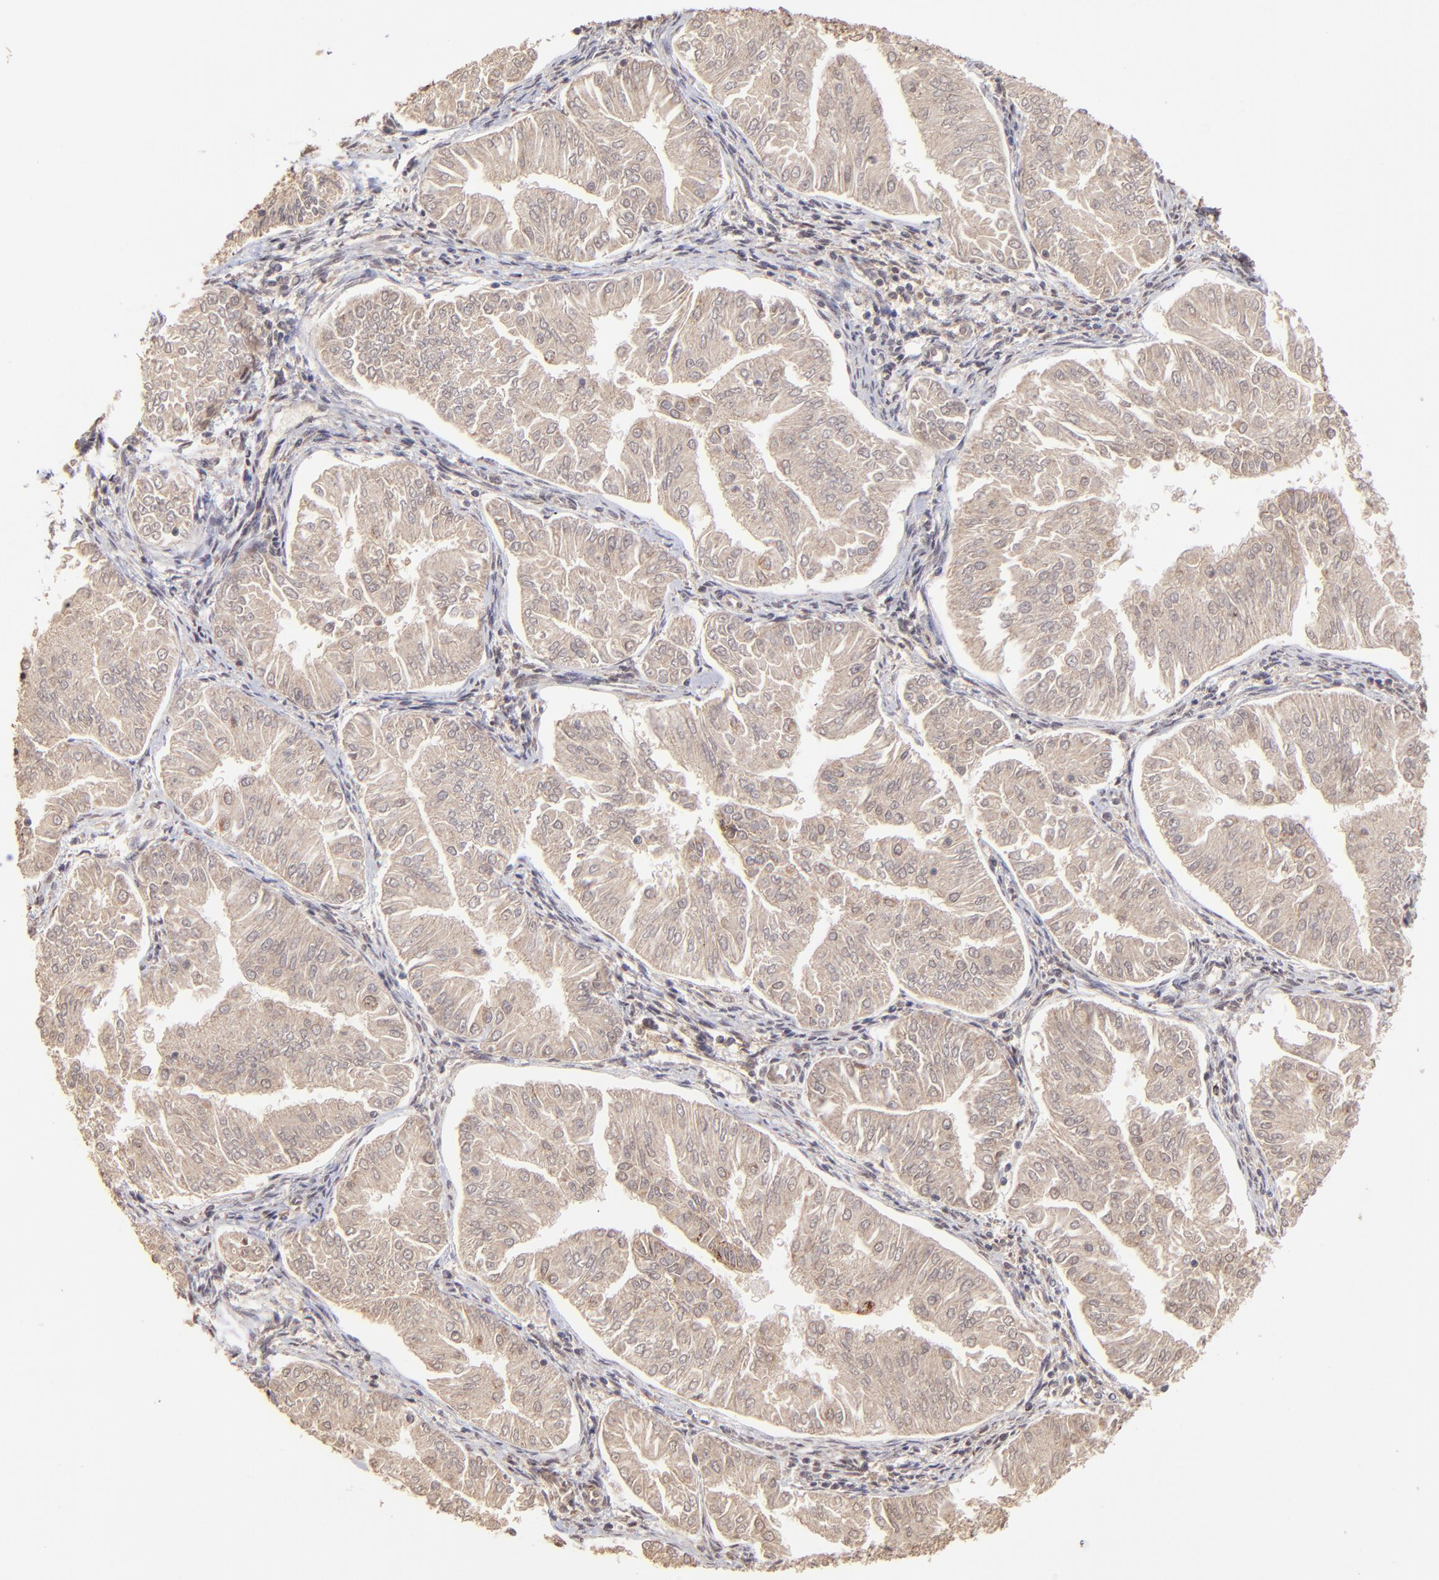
{"staining": {"intensity": "moderate", "quantity": ">75%", "location": "cytoplasmic/membranous"}, "tissue": "endometrial cancer", "cell_type": "Tumor cells", "image_type": "cancer", "snomed": [{"axis": "morphology", "description": "Adenocarcinoma, NOS"}, {"axis": "topography", "description": "Endometrium"}], "caption": "Immunohistochemical staining of endometrial cancer displays medium levels of moderate cytoplasmic/membranous protein expression in approximately >75% of tumor cells.", "gene": "MED15", "patient": {"sex": "female", "age": 53}}